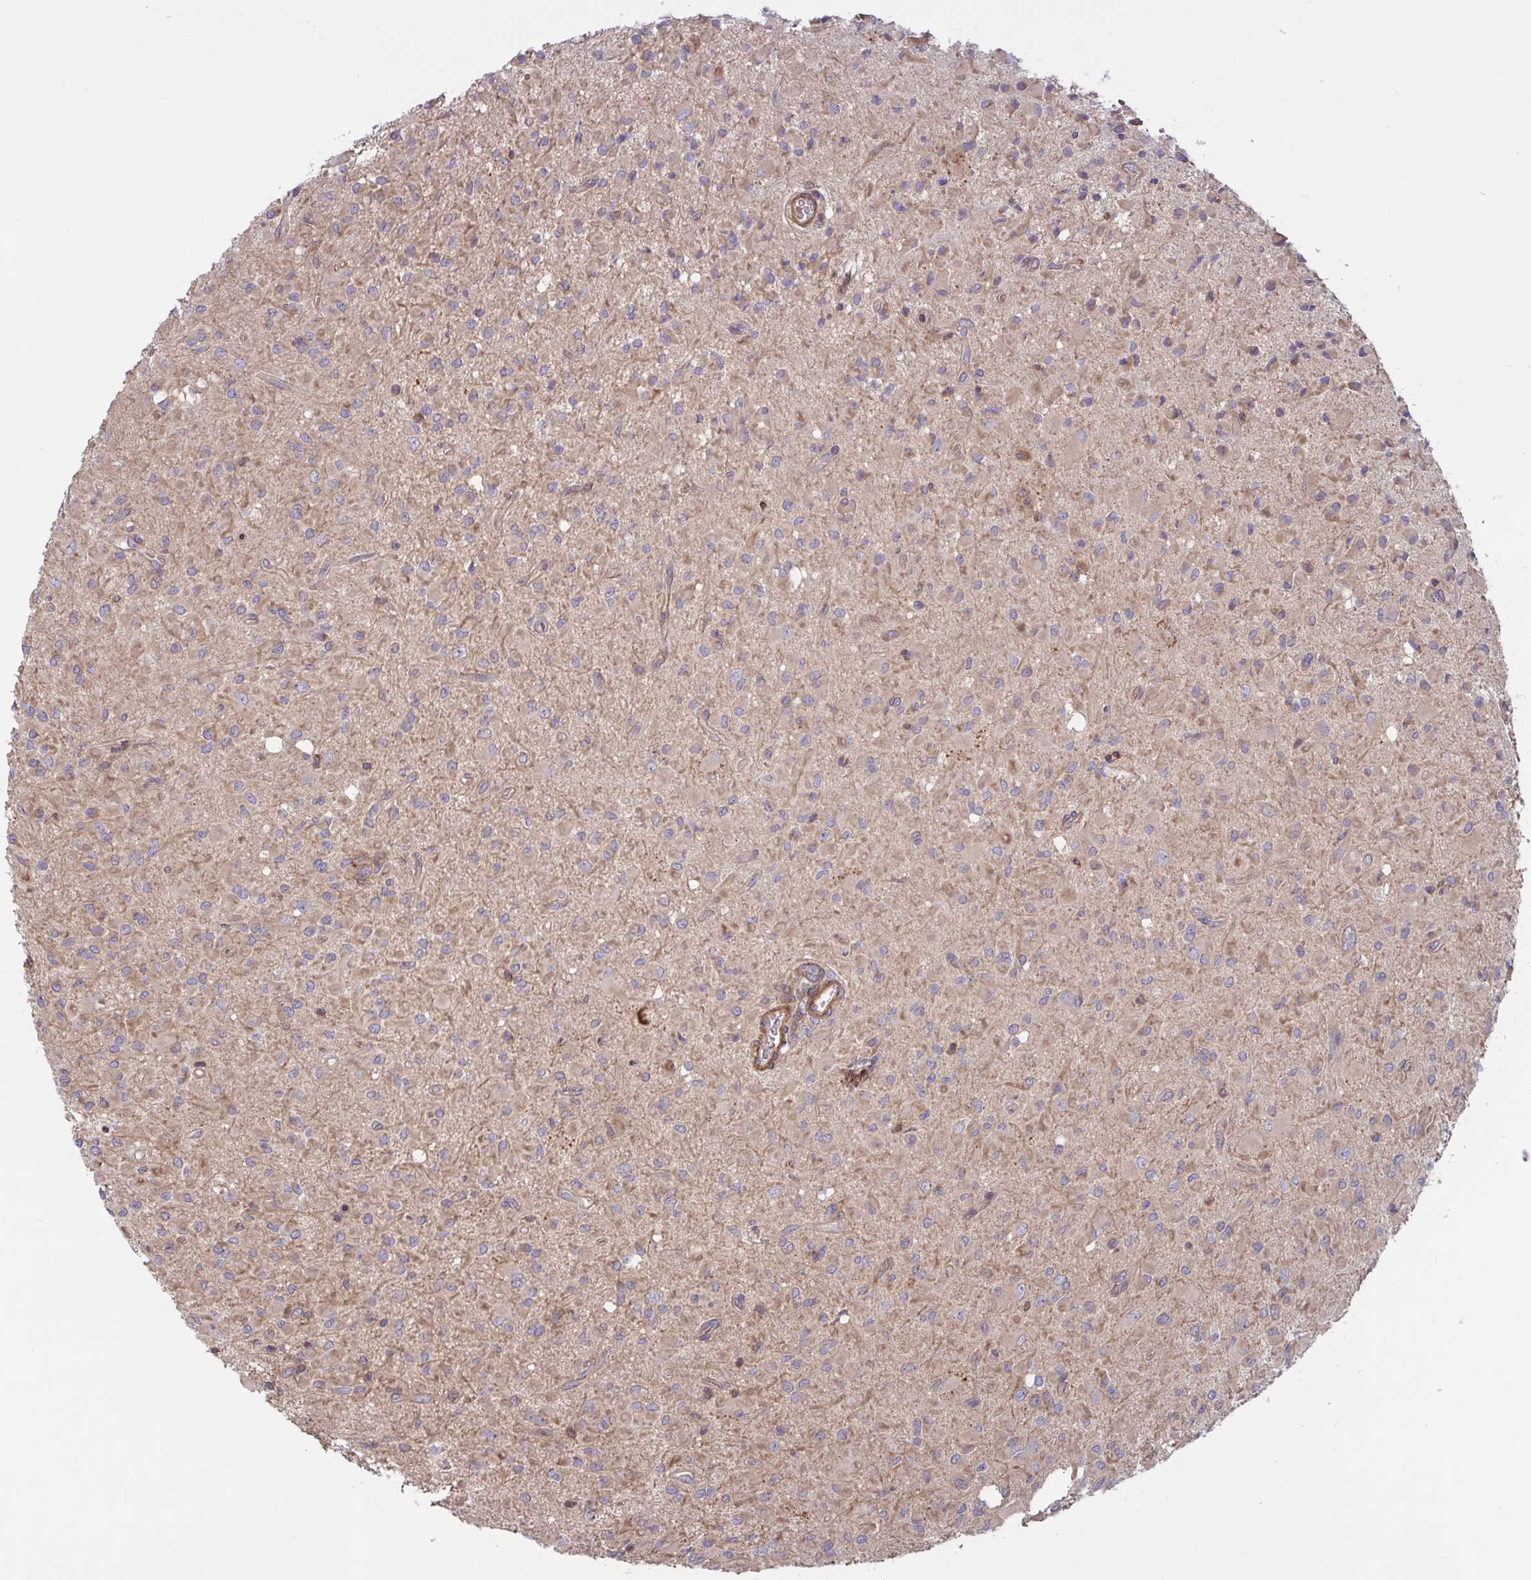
{"staining": {"intensity": "negative", "quantity": "none", "location": "none"}, "tissue": "glioma", "cell_type": "Tumor cells", "image_type": "cancer", "snomed": [{"axis": "morphology", "description": "Glioma, malignant, Low grade"}, {"axis": "topography", "description": "Brain"}], "caption": "Glioma stained for a protein using immunohistochemistry (IHC) reveals no expression tumor cells.", "gene": "TANK", "patient": {"sex": "female", "age": 33}}